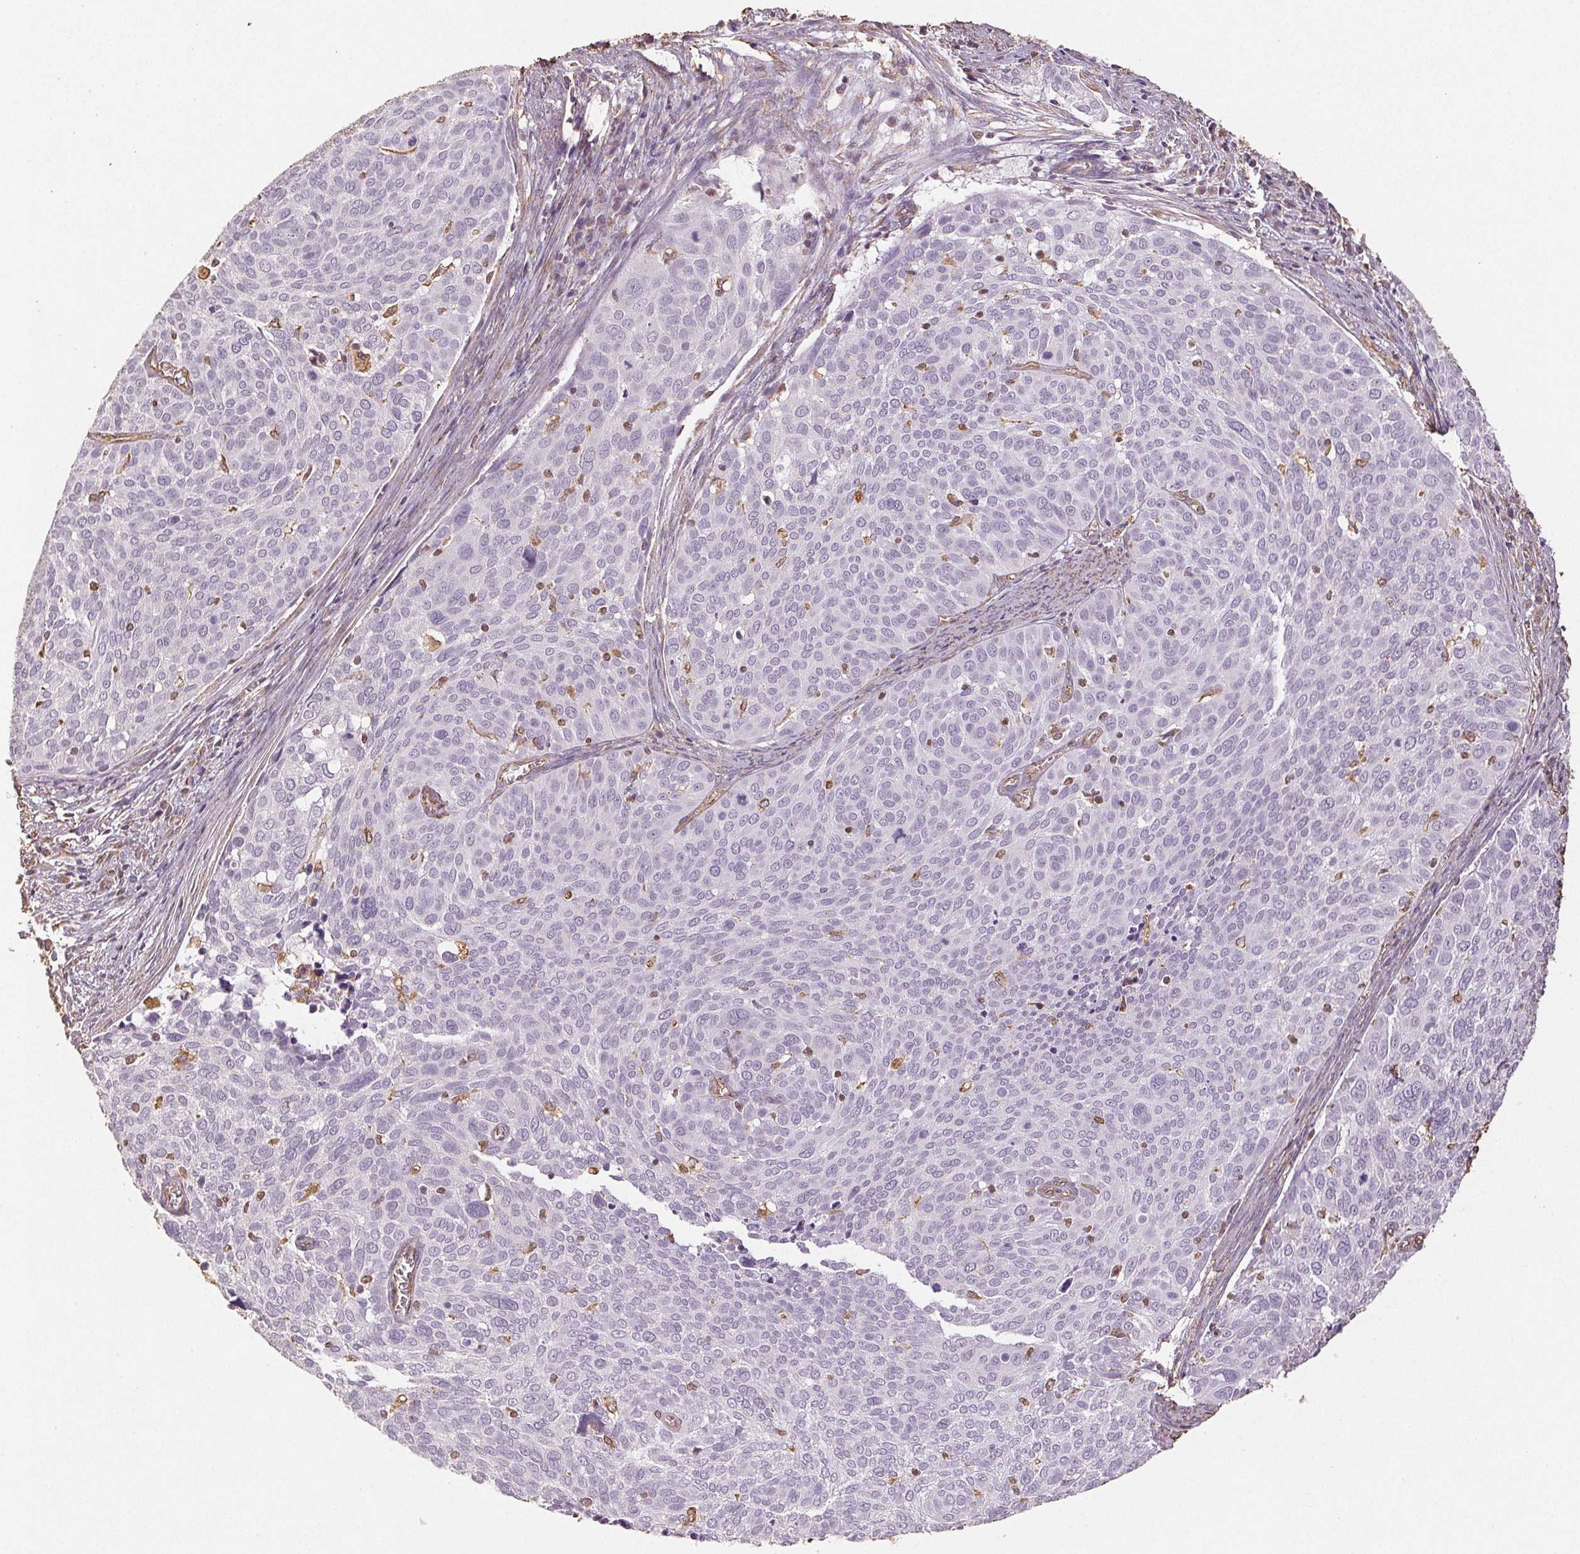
{"staining": {"intensity": "negative", "quantity": "none", "location": "none"}, "tissue": "cervical cancer", "cell_type": "Tumor cells", "image_type": "cancer", "snomed": [{"axis": "morphology", "description": "Squamous cell carcinoma, NOS"}, {"axis": "topography", "description": "Cervix"}], "caption": "Histopathology image shows no significant protein staining in tumor cells of cervical cancer (squamous cell carcinoma).", "gene": "COL7A1", "patient": {"sex": "female", "age": 39}}